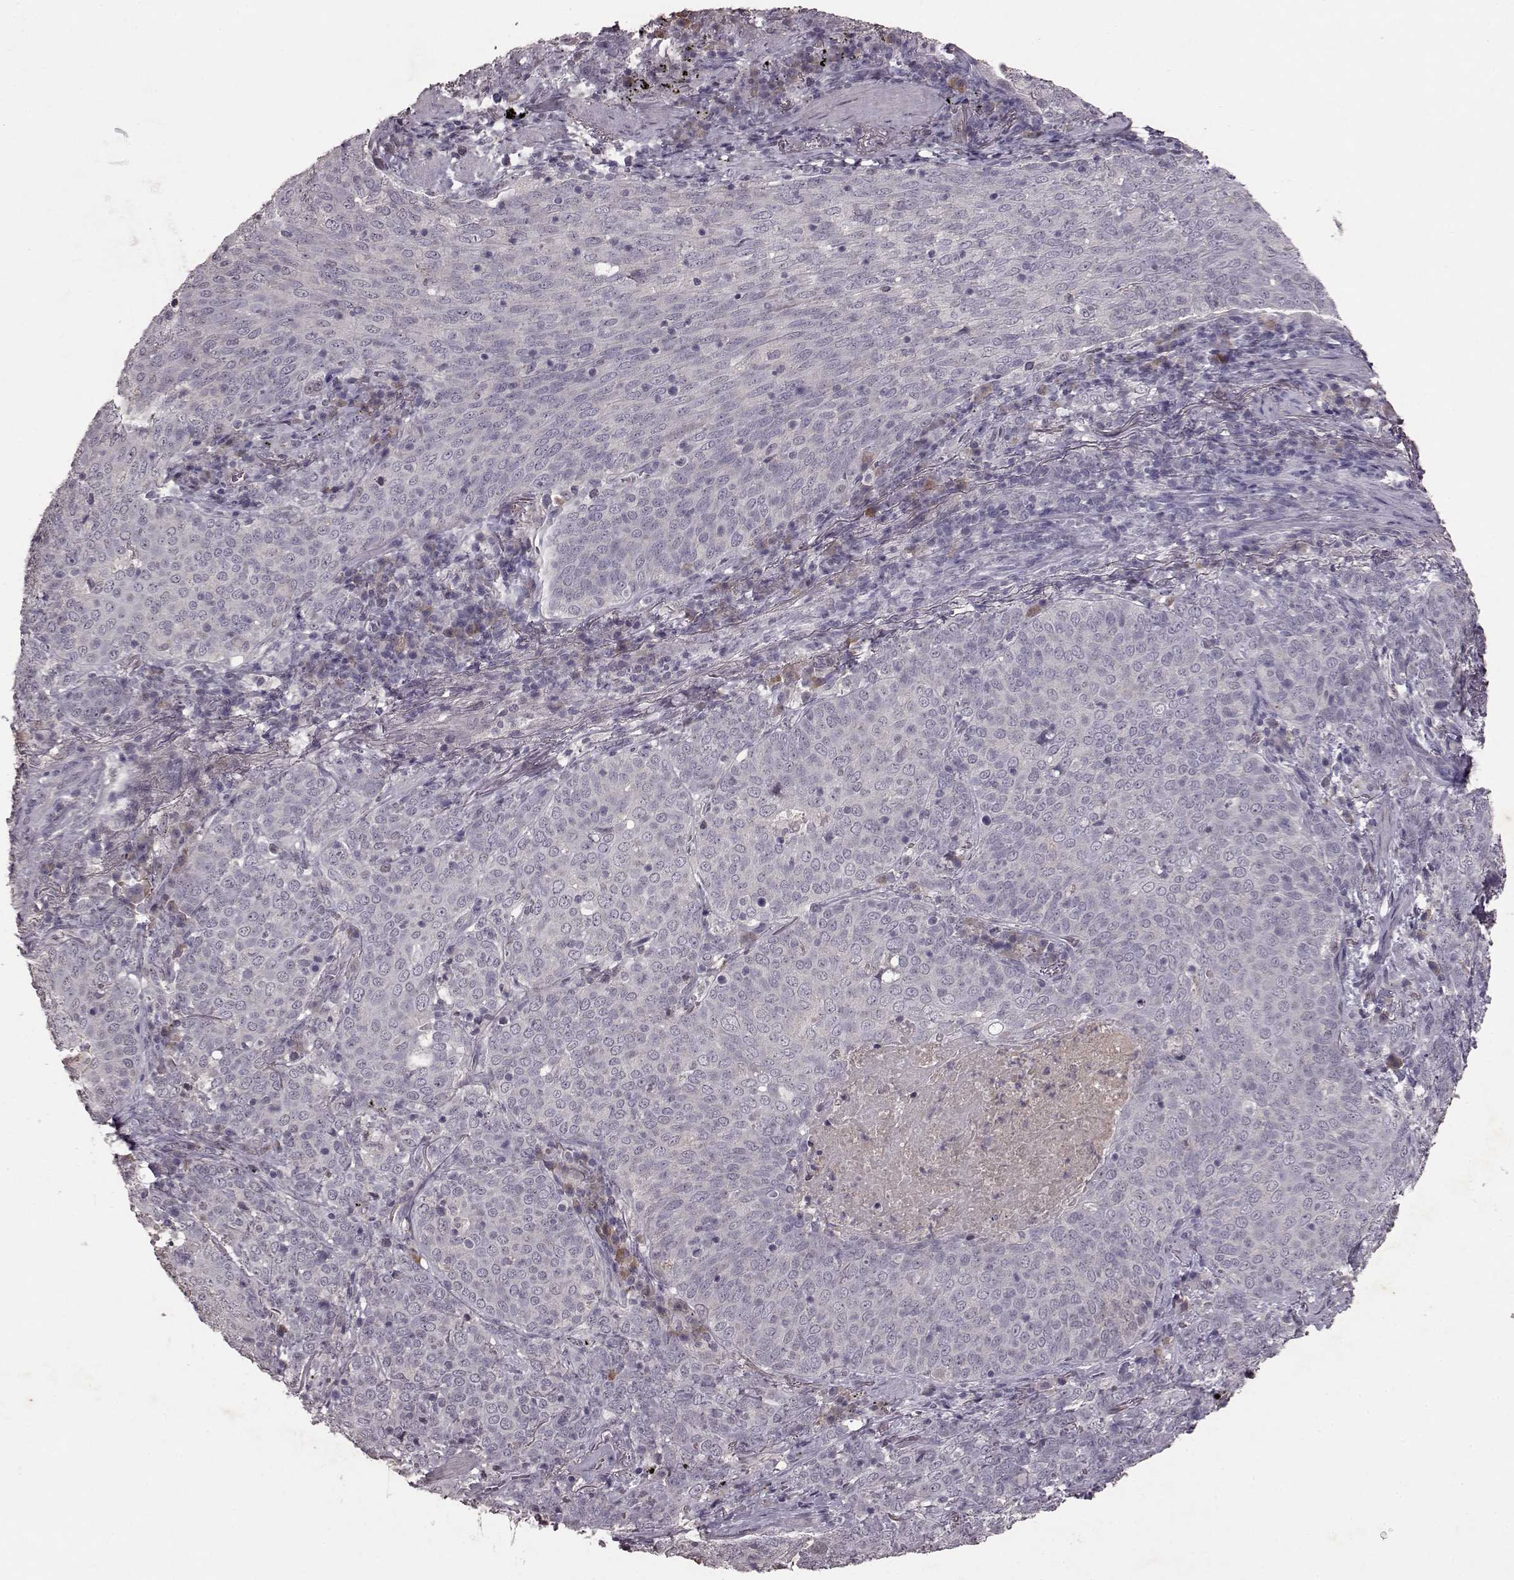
{"staining": {"intensity": "negative", "quantity": "none", "location": "none"}, "tissue": "lung cancer", "cell_type": "Tumor cells", "image_type": "cancer", "snomed": [{"axis": "morphology", "description": "Squamous cell carcinoma, NOS"}, {"axis": "topography", "description": "Lung"}], "caption": "Human lung cancer (squamous cell carcinoma) stained for a protein using IHC displays no positivity in tumor cells.", "gene": "FRRS1L", "patient": {"sex": "male", "age": 82}}